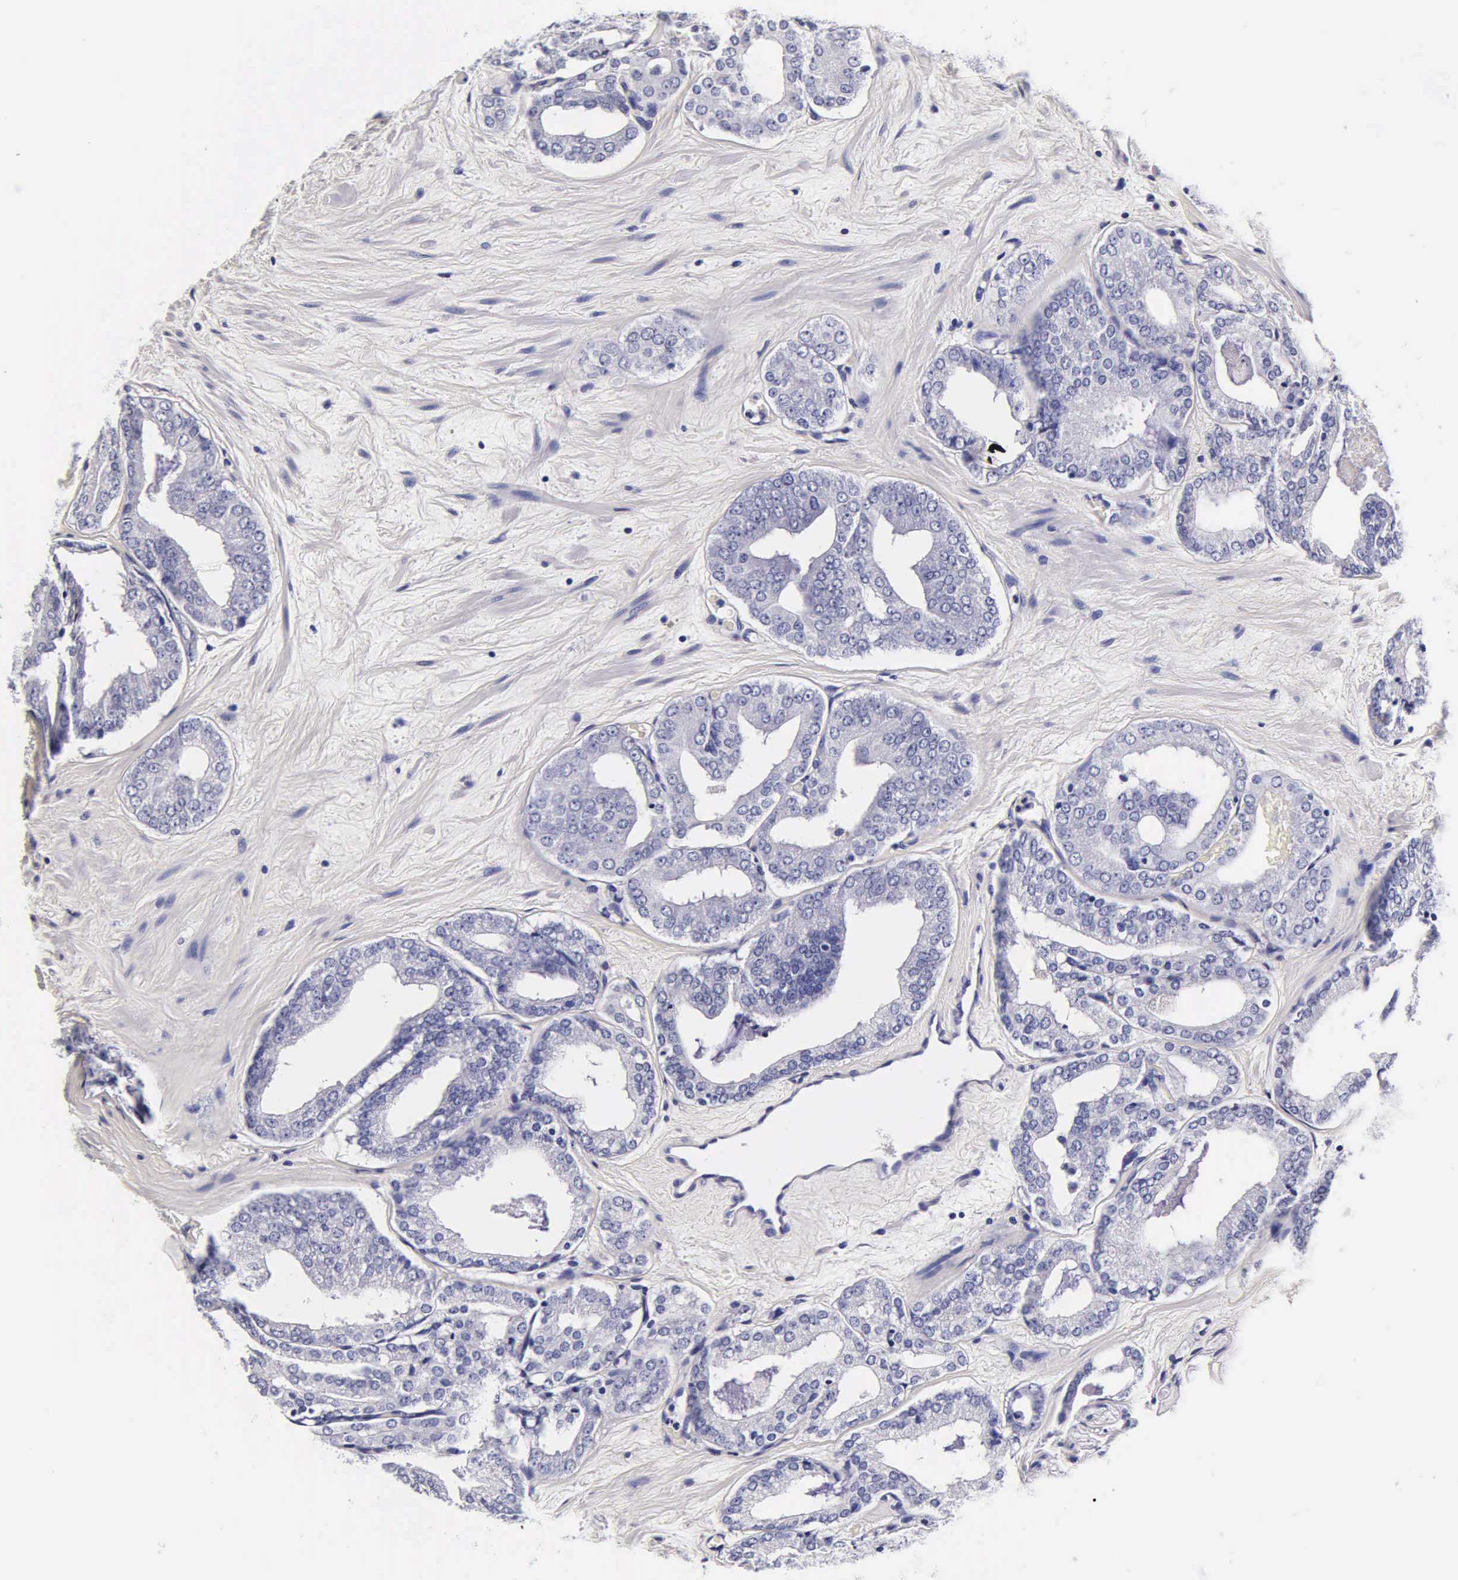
{"staining": {"intensity": "negative", "quantity": "none", "location": "none"}, "tissue": "prostate cancer", "cell_type": "Tumor cells", "image_type": "cancer", "snomed": [{"axis": "morphology", "description": "Adenocarcinoma, Medium grade"}, {"axis": "topography", "description": "Prostate"}], "caption": "A photomicrograph of prostate cancer stained for a protein demonstrates no brown staining in tumor cells.", "gene": "IAPP", "patient": {"sex": "male", "age": 79}}